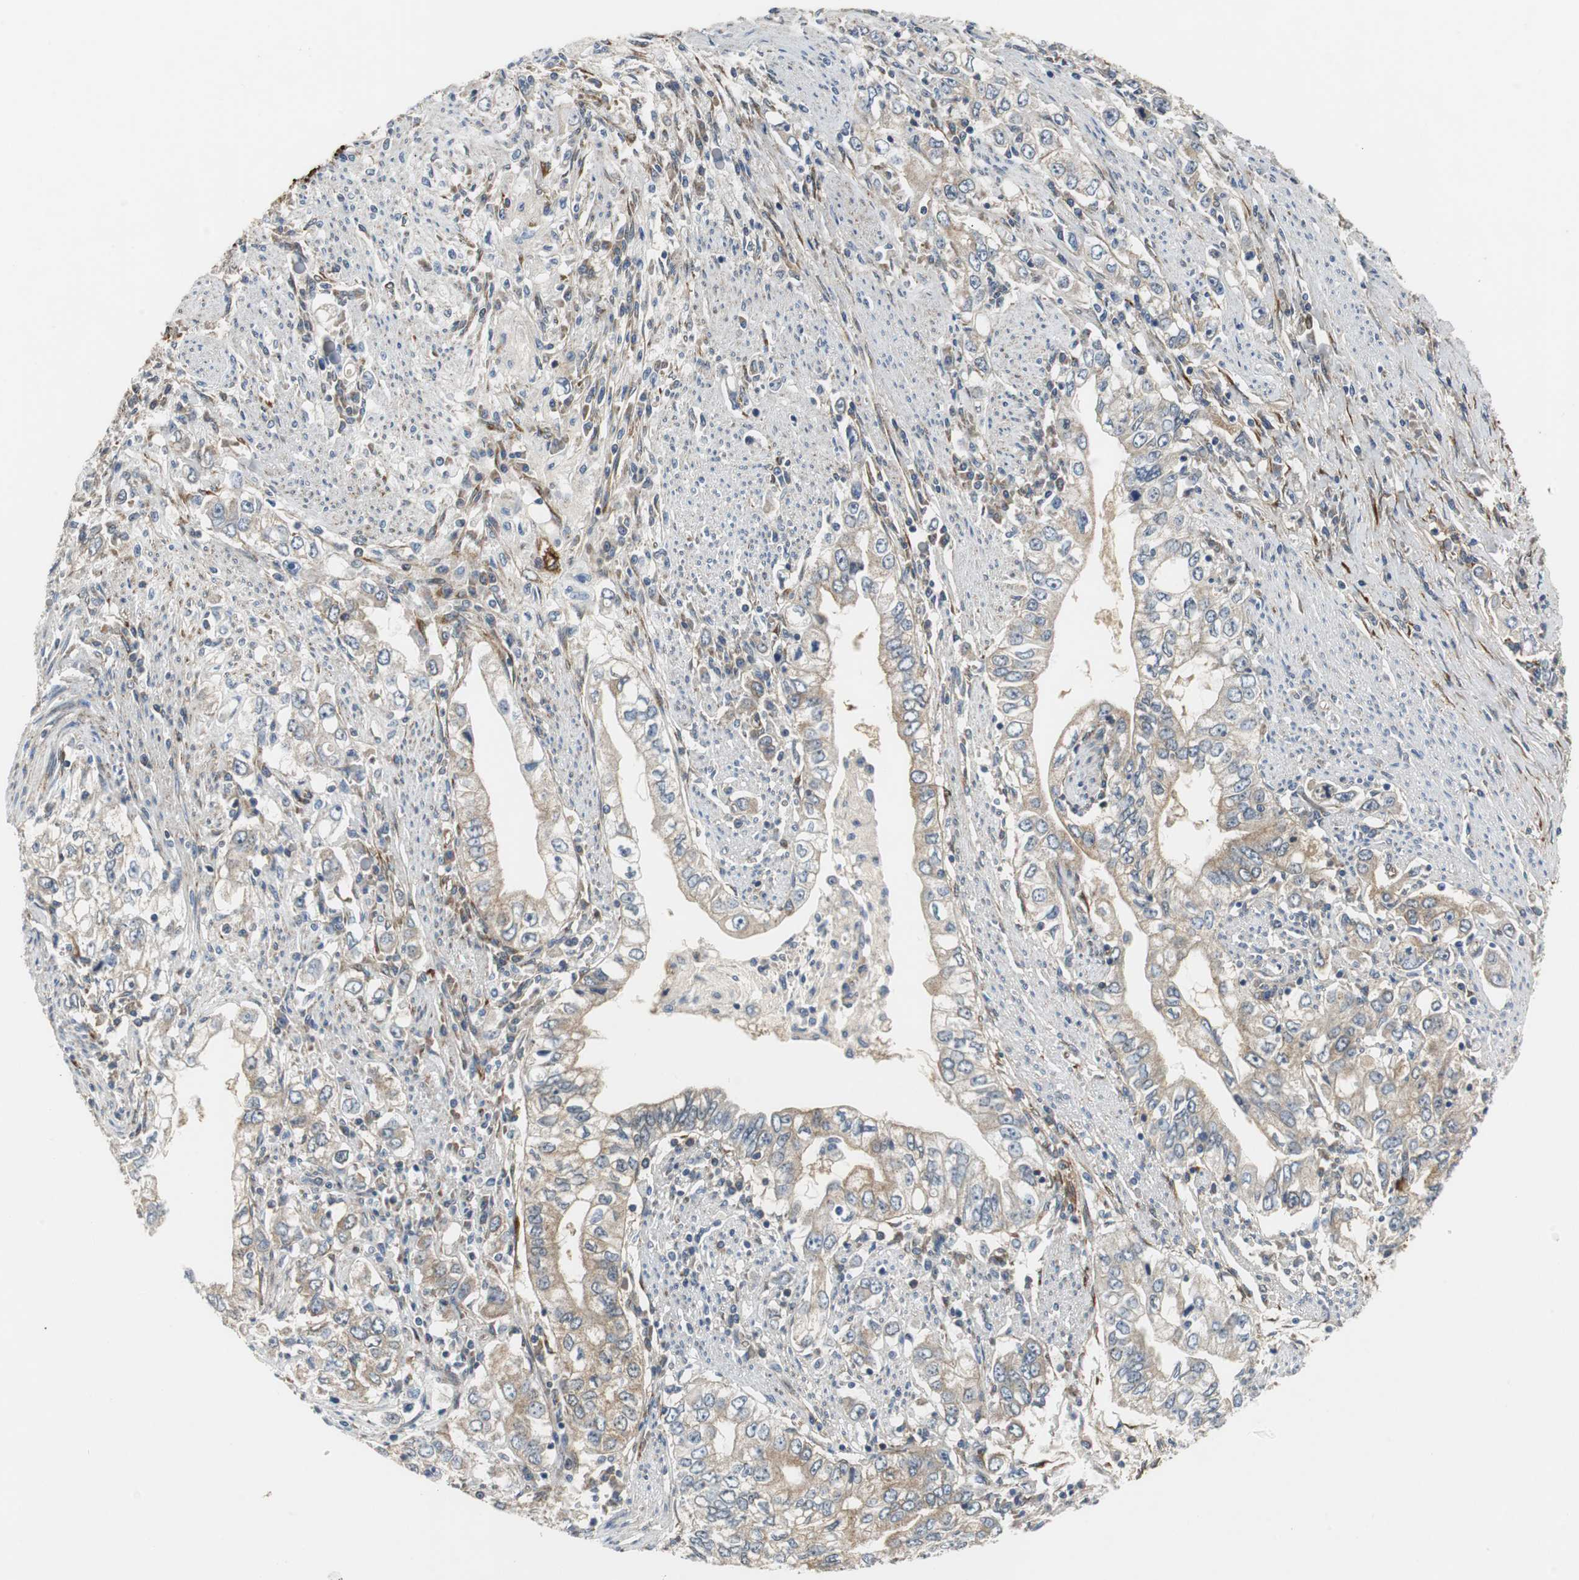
{"staining": {"intensity": "weak", "quantity": ">75%", "location": "cytoplasmic/membranous"}, "tissue": "stomach cancer", "cell_type": "Tumor cells", "image_type": "cancer", "snomed": [{"axis": "morphology", "description": "Adenocarcinoma, NOS"}, {"axis": "topography", "description": "Stomach, lower"}], "caption": "Stomach cancer (adenocarcinoma) was stained to show a protein in brown. There is low levels of weak cytoplasmic/membranous staining in about >75% of tumor cells. (Stains: DAB in brown, nuclei in blue, Microscopy: brightfield microscopy at high magnification).", "gene": "ISCU", "patient": {"sex": "female", "age": 72}}